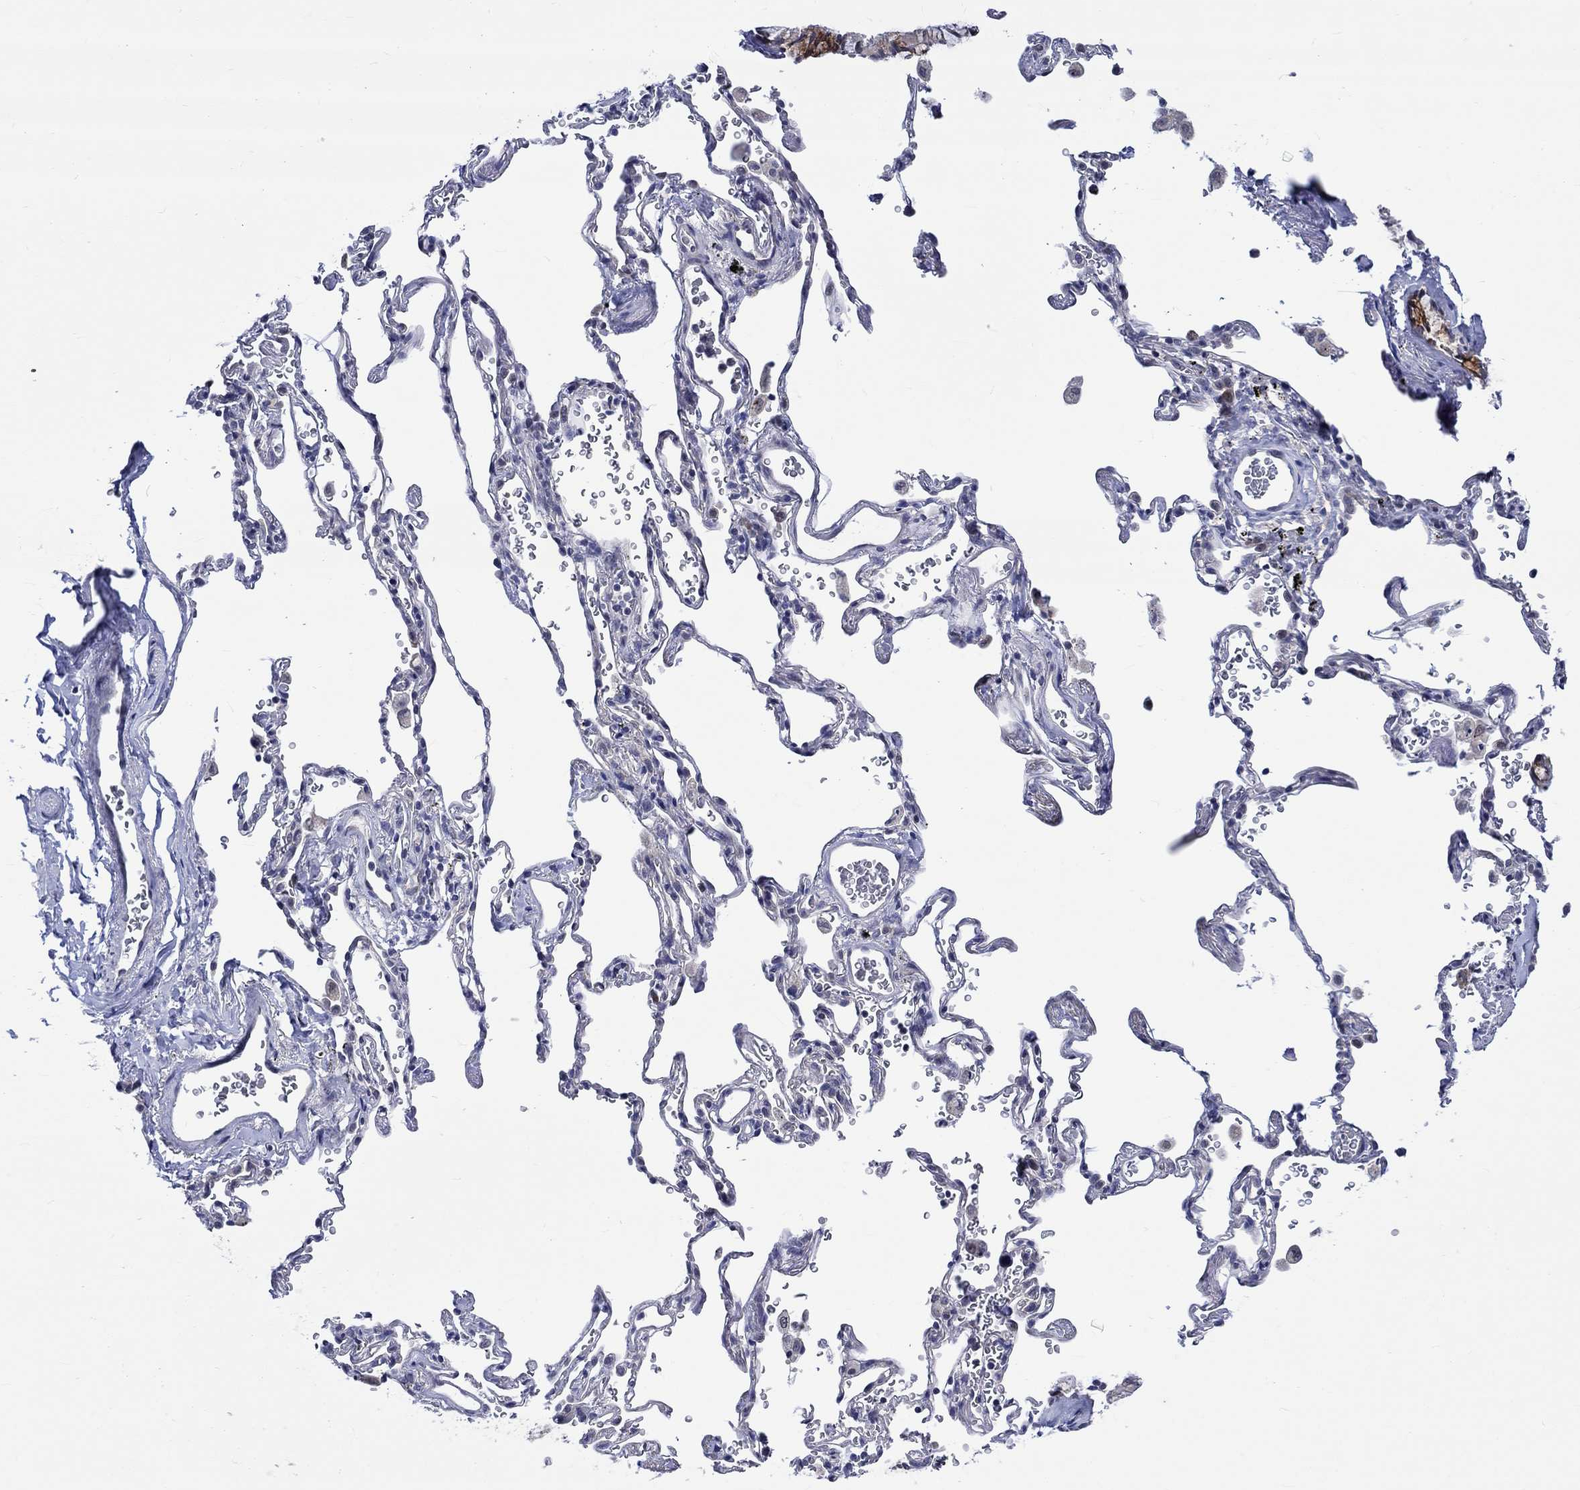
{"staining": {"intensity": "negative", "quantity": "none", "location": "none"}, "tissue": "adipose tissue", "cell_type": "Adipocytes", "image_type": "normal", "snomed": [{"axis": "morphology", "description": "Normal tissue, NOS"}, {"axis": "morphology", "description": "Adenocarcinoma, NOS"}, {"axis": "topography", "description": "Cartilage tissue"}, {"axis": "topography", "description": "Lung"}], "caption": "IHC of benign human adipose tissue exhibits no positivity in adipocytes.", "gene": "E2F8", "patient": {"sex": "male", "age": 59}}